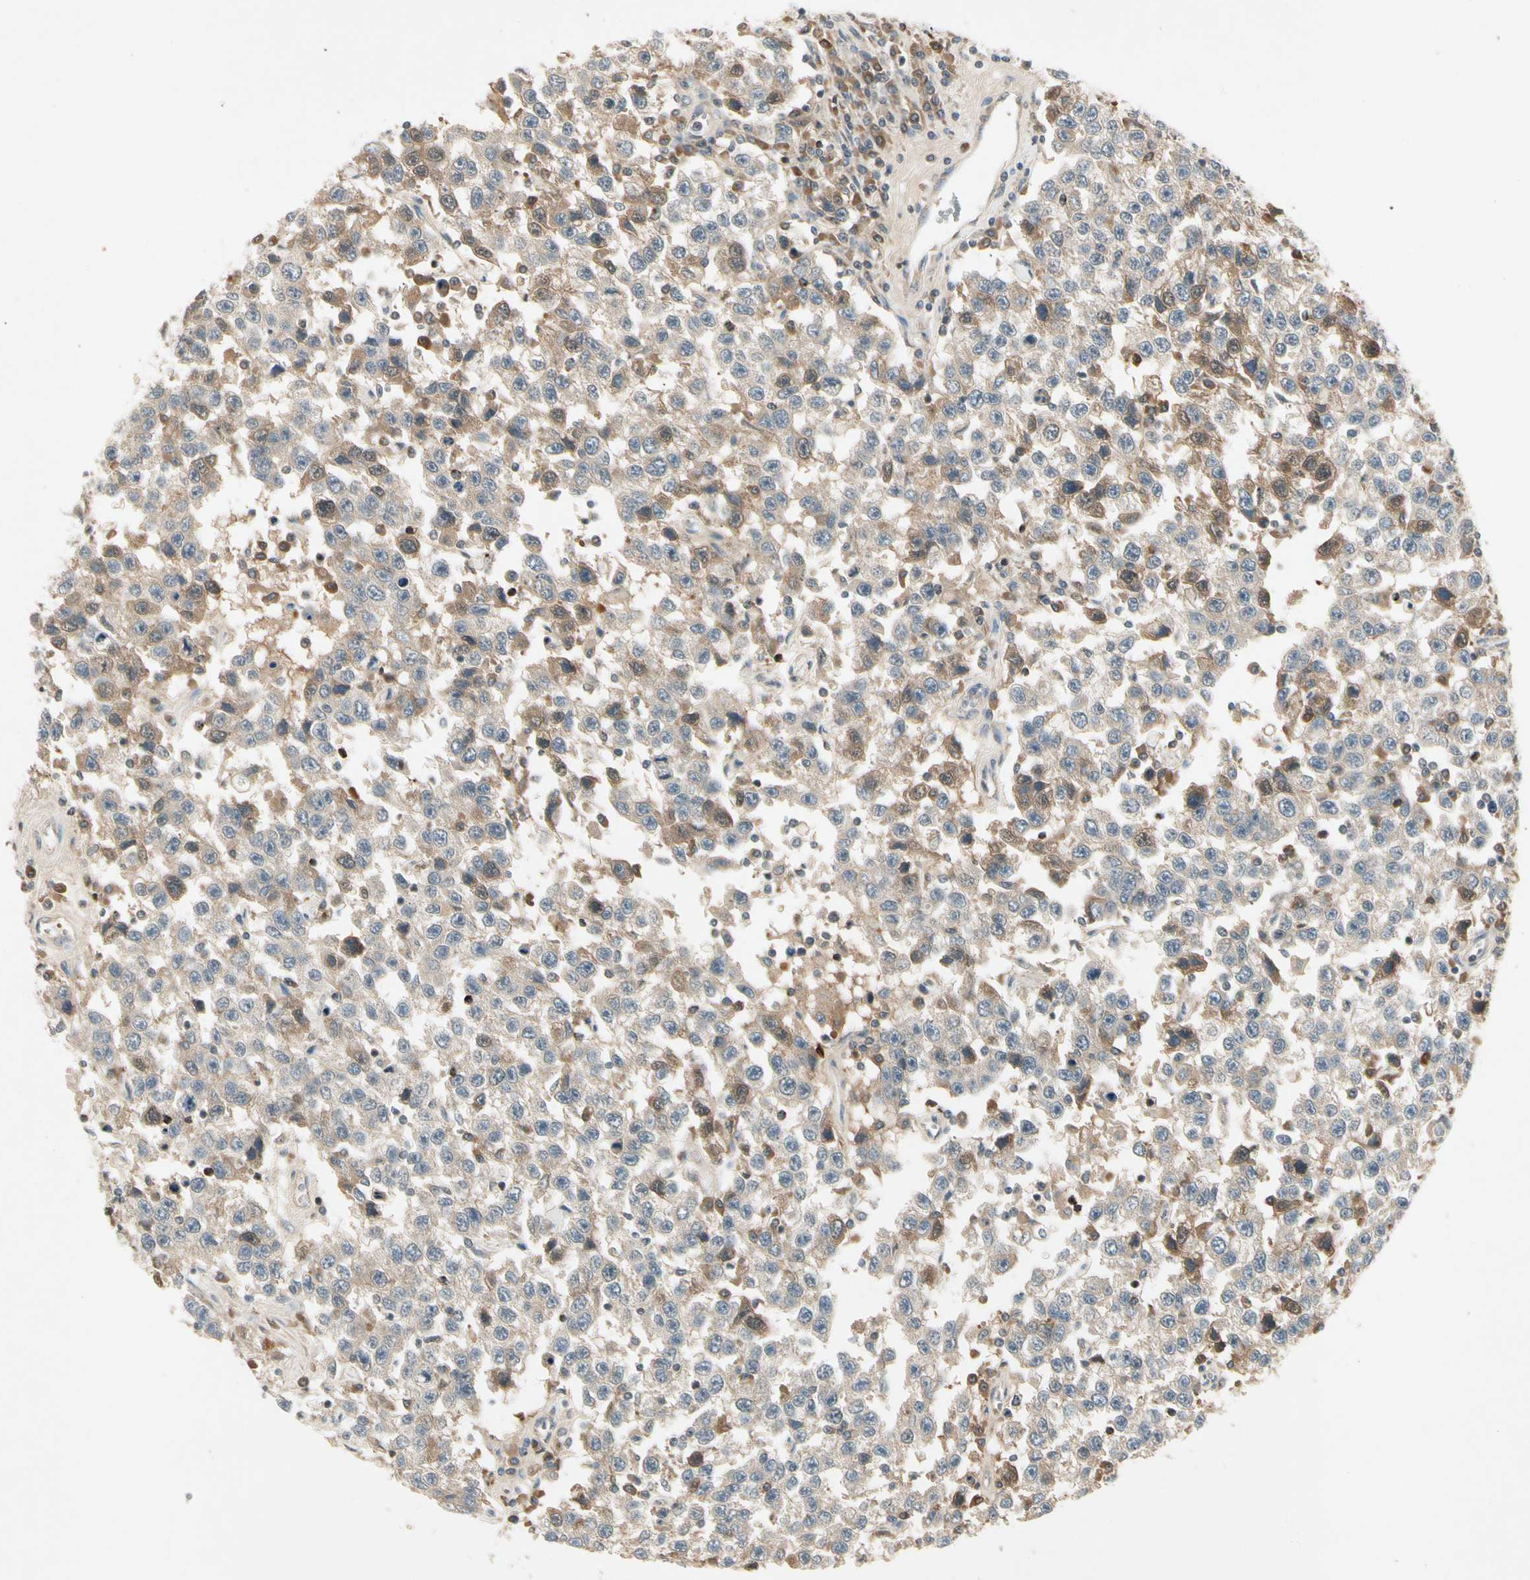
{"staining": {"intensity": "weak", "quantity": ">75%", "location": "cytoplasmic/membranous"}, "tissue": "testis cancer", "cell_type": "Tumor cells", "image_type": "cancer", "snomed": [{"axis": "morphology", "description": "Seminoma, NOS"}, {"axis": "topography", "description": "Testis"}], "caption": "Testis seminoma stained with immunohistochemistry displays weak cytoplasmic/membranous positivity in about >75% of tumor cells.", "gene": "CCL4", "patient": {"sex": "male", "age": 41}}